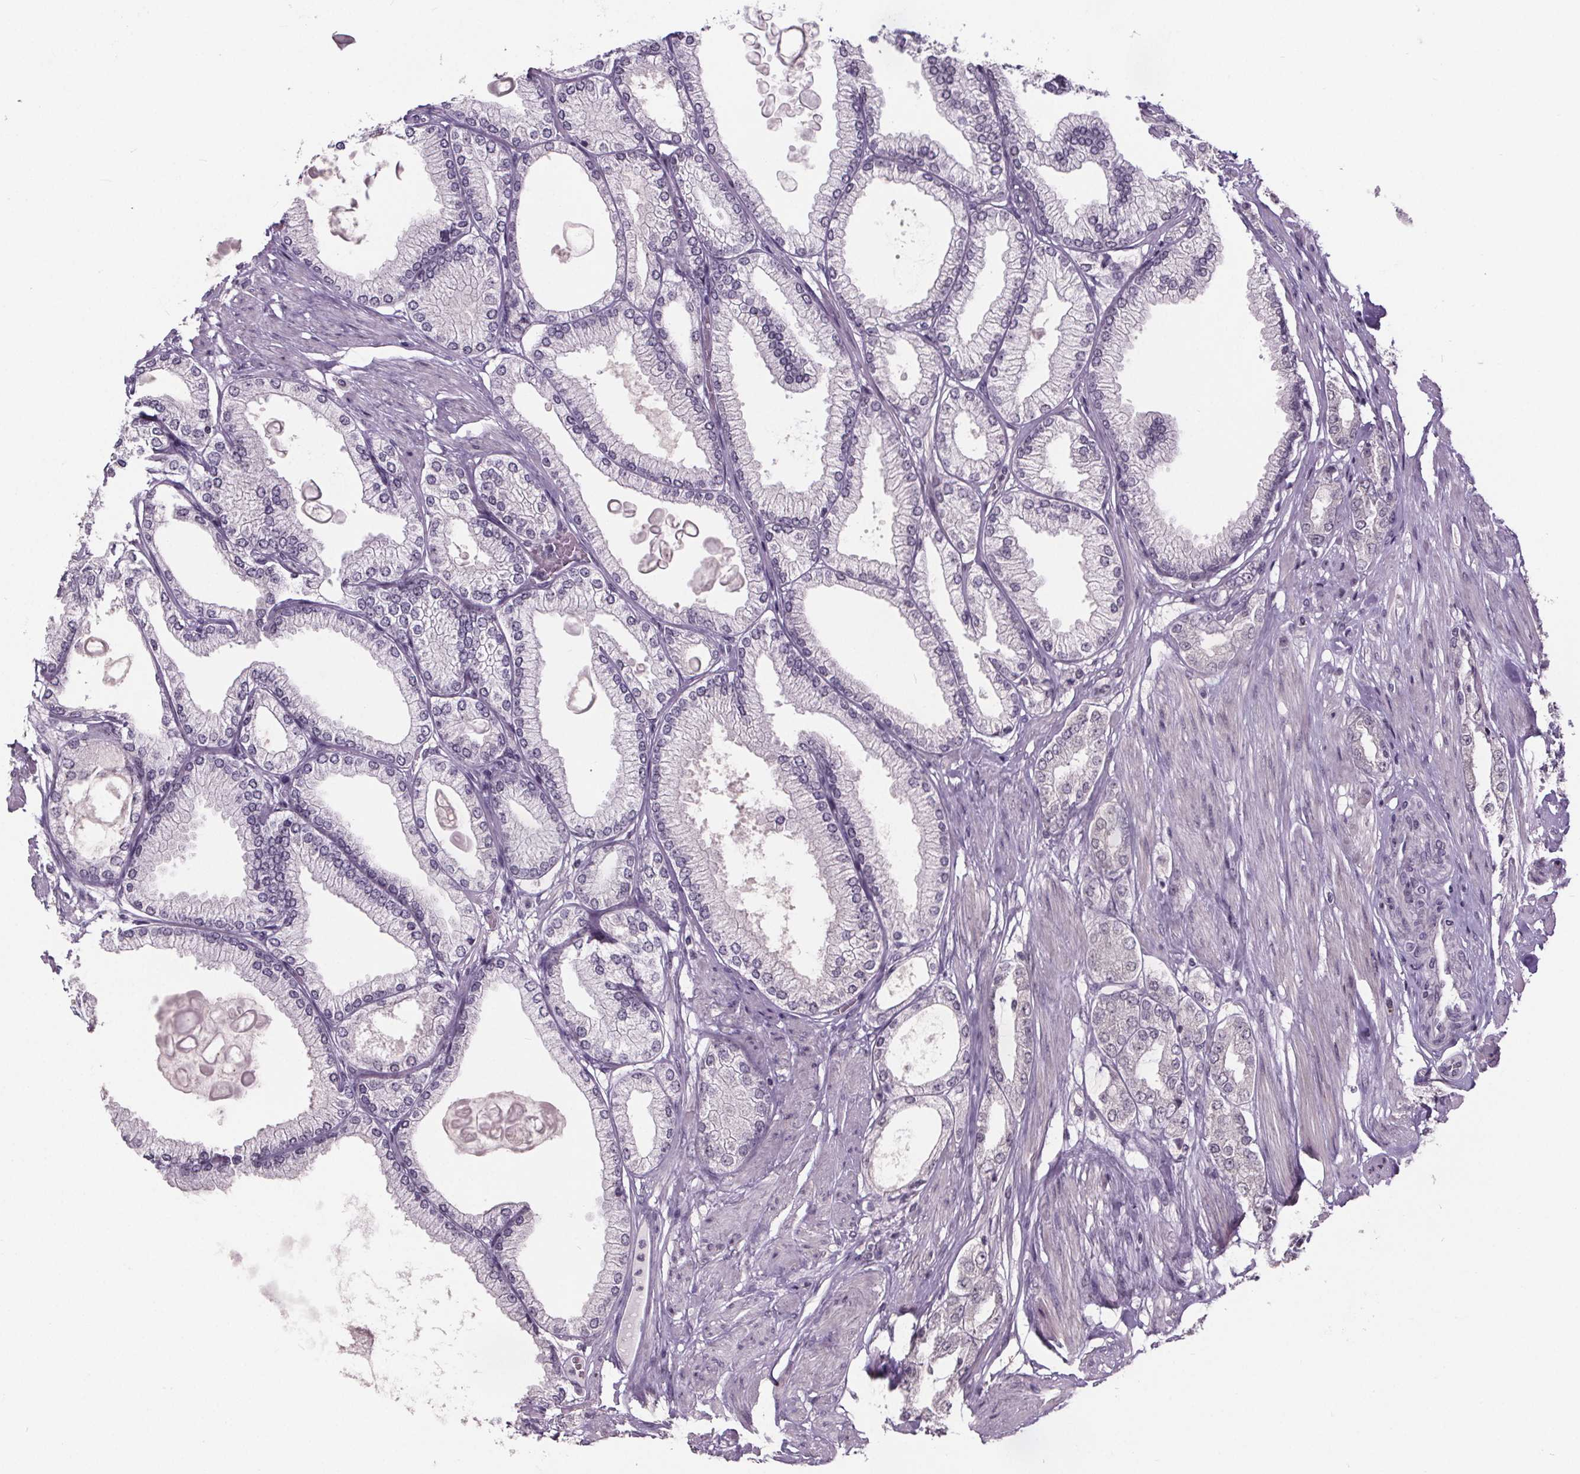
{"staining": {"intensity": "negative", "quantity": "none", "location": "none"}, "tissue": "prostate cancer", "cell_type": "Tumor cells", "image_type": "cancer", "snomed": [{"axis": "morphology", "description": "Adenocarcinoma, High grade"}, {"axis": "topography", "description": "Prostate"}], "caption": "The photomicrograph reveals no significant positivity in tumor cells of prostate cancer (high-grade adenocarcinoma).", "gene": "NKX6-1", "patient": {"sex": "male", "age": 68}}